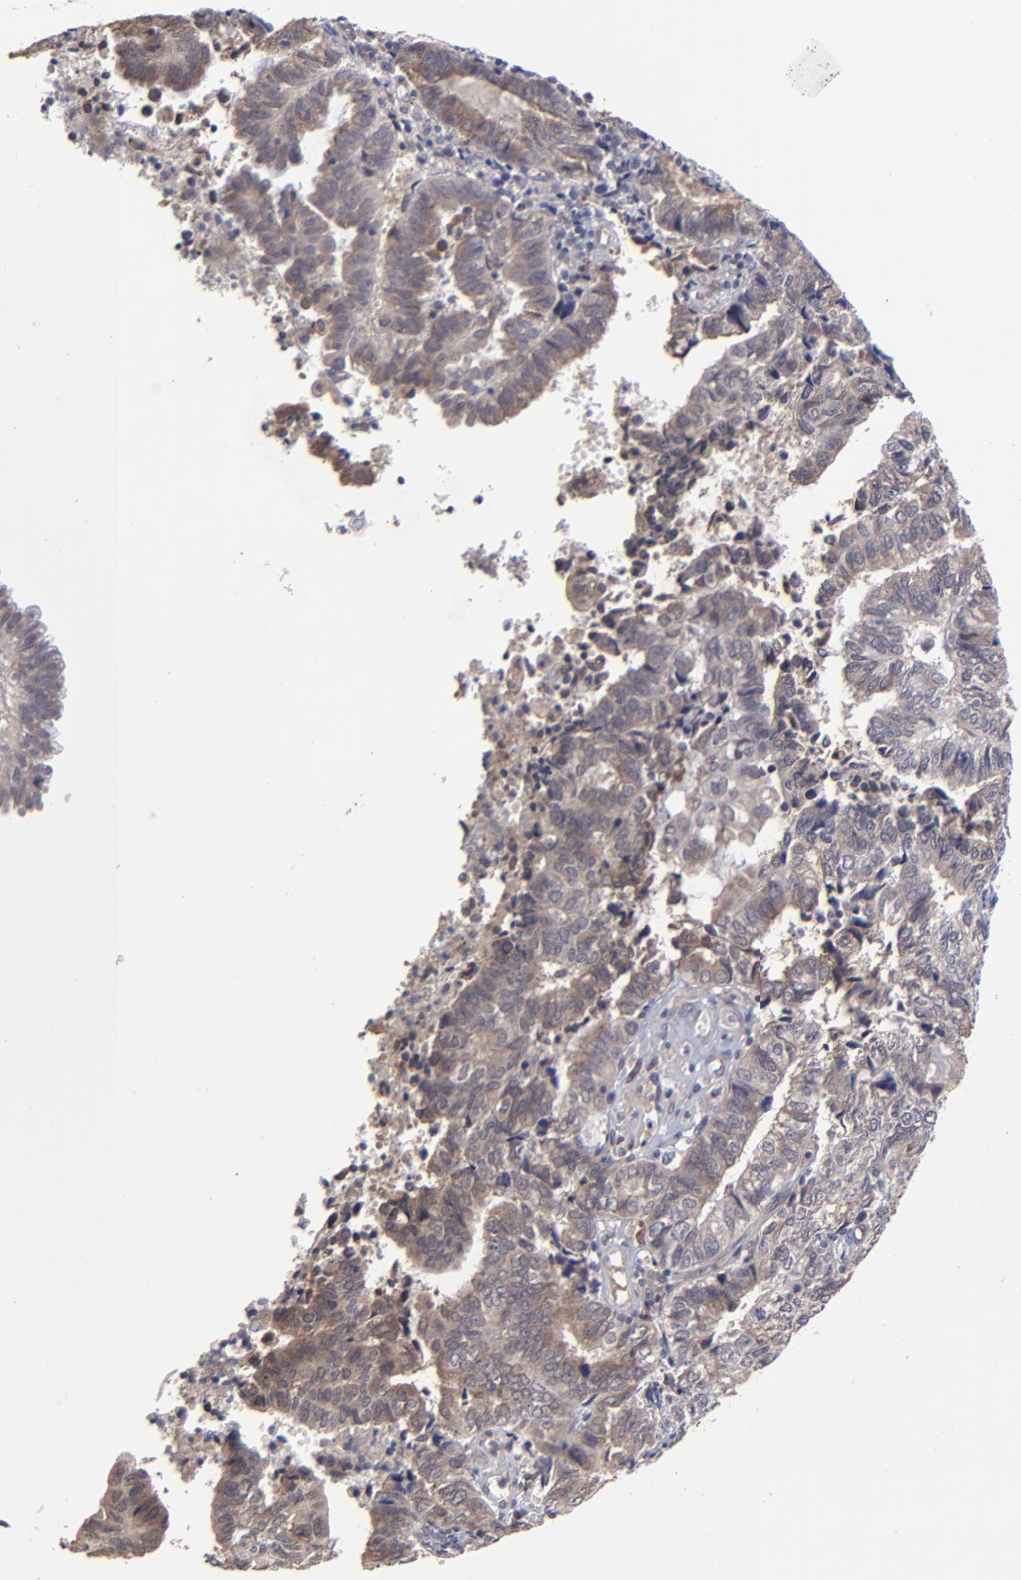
{"staining": {"intensity": "weak", "quantity": ">75%", "location": "cytoplasmic/membranous"}, "tissue": "endometrial cancer", "cell_type": "Tumor cells", "image_type": "cancer", "snomed": [{"axis": "morphology", "description": "Adenocarcinoma, NOS"}, {"axis": "topography", "description": "Uterus"}, {"axis": "topography", "description": "Endometrium"}], "caption": "A brown stain shows weak cytoplasmic/membranous positivity of a protein in human endometrial cancer (adenocarcinoma) tumor cells.", "gene": "CHL1", "patient": {"sex": "female", "age": 70}}